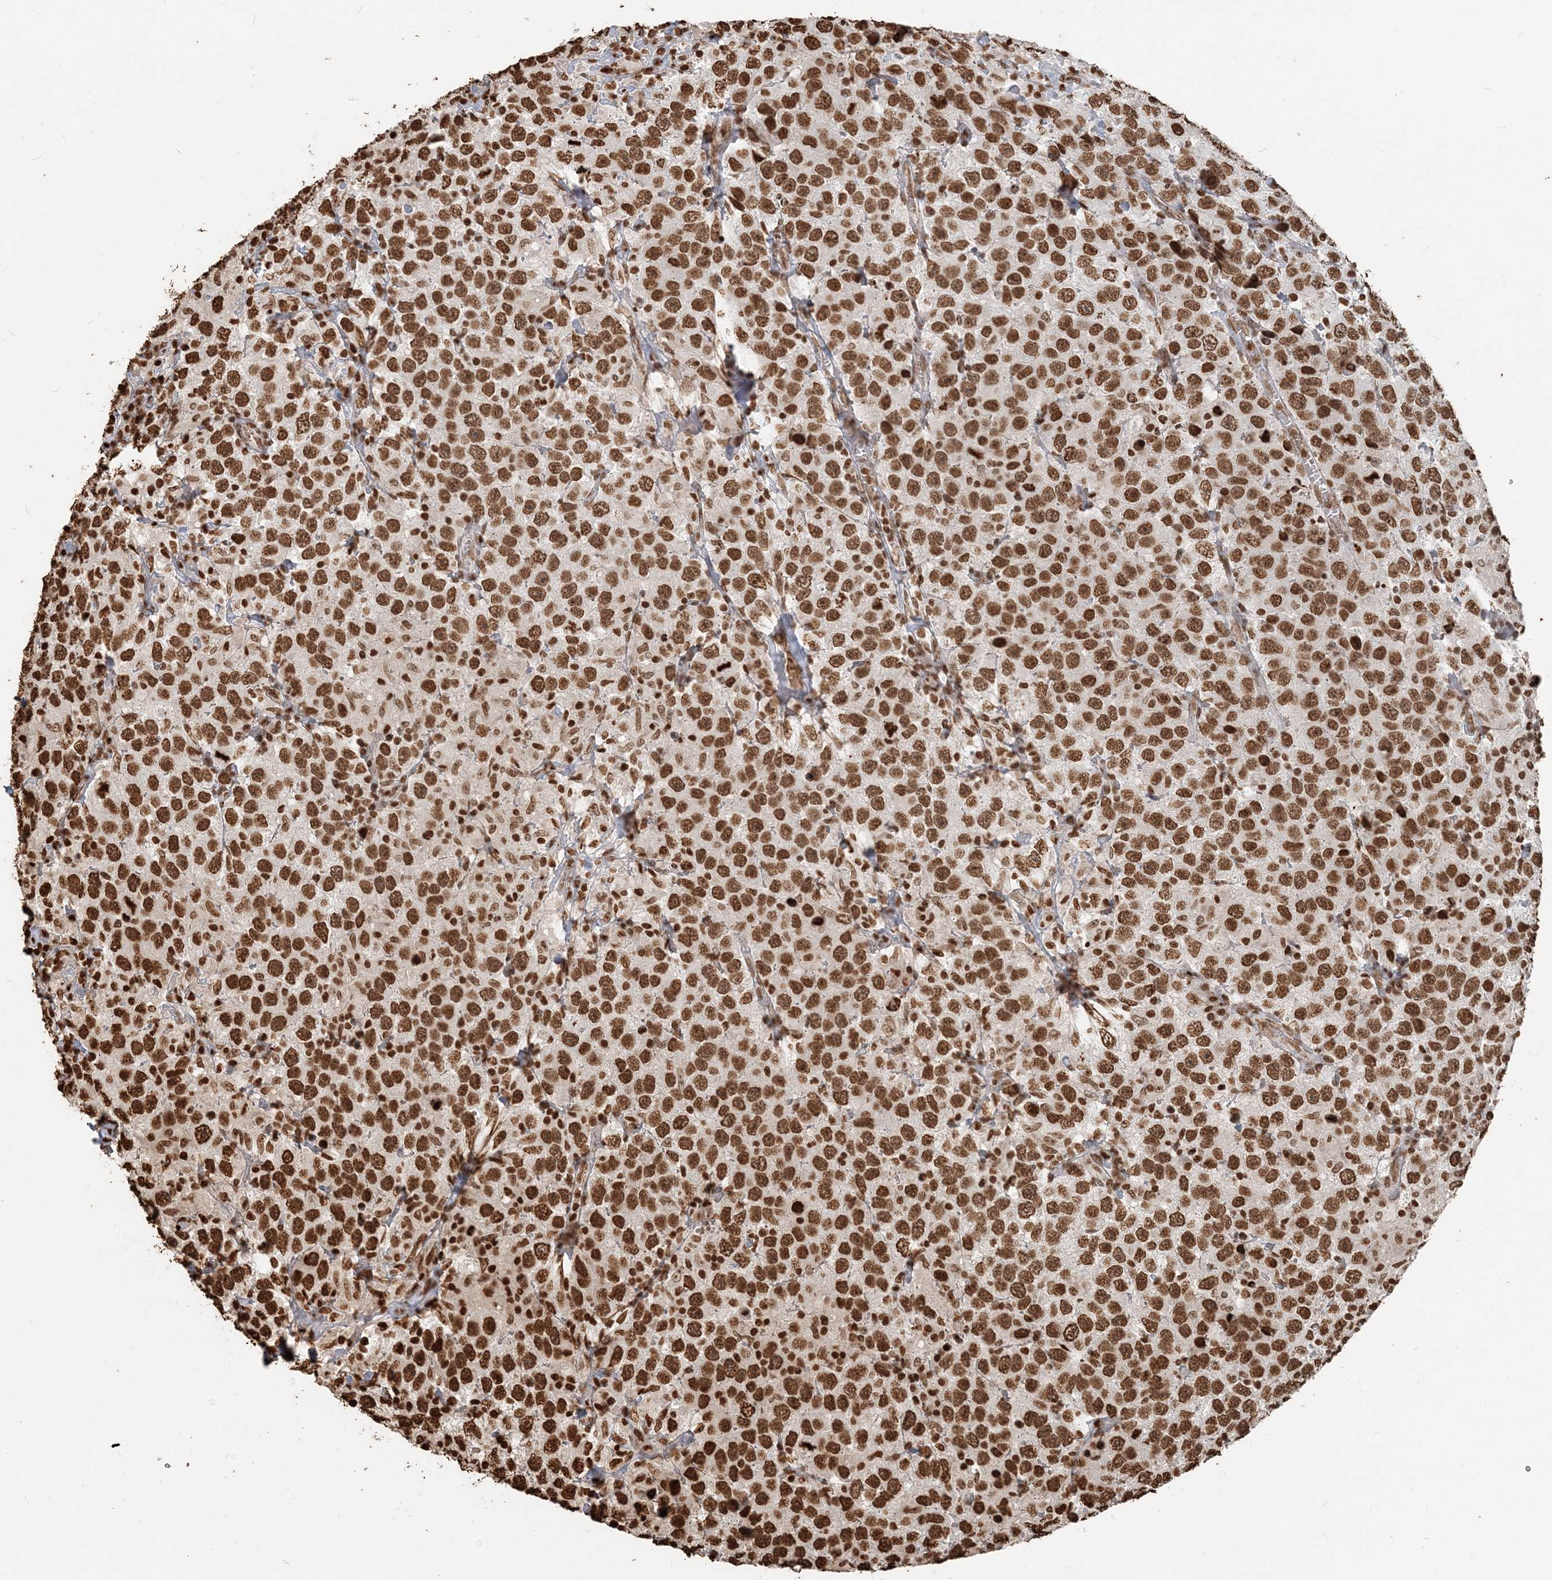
{"staining": {"intensity": "strong", "quantity": ">75%", "location": "nuclear"}, "tissue": "testis cancer", "cell_type": "Tumor cells", "image_type": "cancer", "snomed": [{"axis": "morphology", "description": "Seminoma, NOS"}, {"axis": "topography", "description": "Testis"}], "caption": "This is an image of immunohistochemistry (IHC) staining of seminoma (testis), which shows strong positivity in the nuclear of tumor cells.", "gene": "H3-3B", "patient": {"sex": "male", "age": 41}}